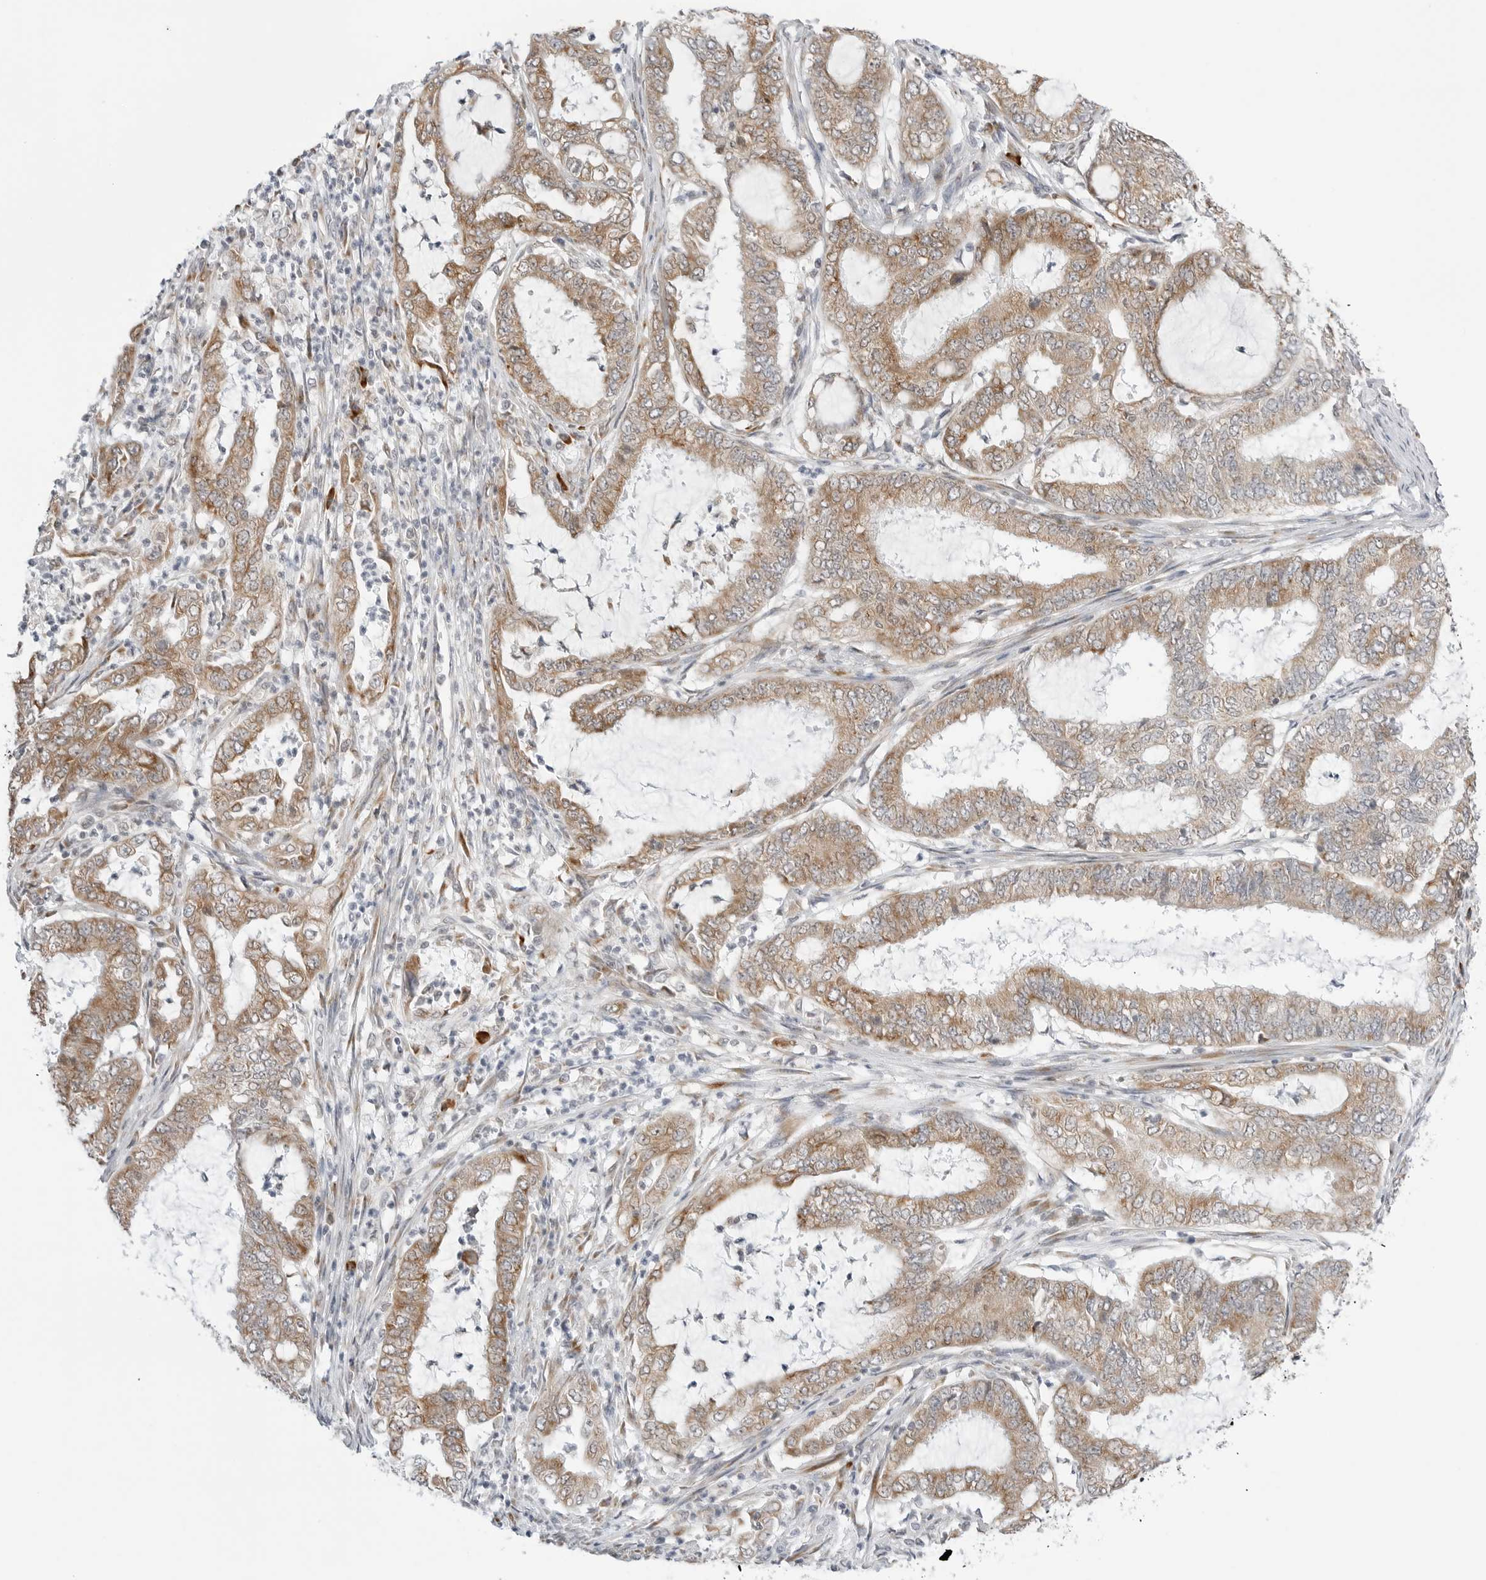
{"staining": {"intensity": "moderate", "quantity": ">75%", "location": "cytoplasmic/membranous"}, "tissue": "endometrial cancer", "cell_type": "Tumor cells", "image_type": "cancer", "snomed": [{"axis": "morphology", "description": "Adenocarcinoma, NOS"}, {"axis": "topography", "description": "Endometrium"}], "caption": "Endometrial cancer stained with a protein marker exhibits moderate staining in tumor cells.", "gene": "RPN1", "patient": {"sex": "female", "age": 51}}